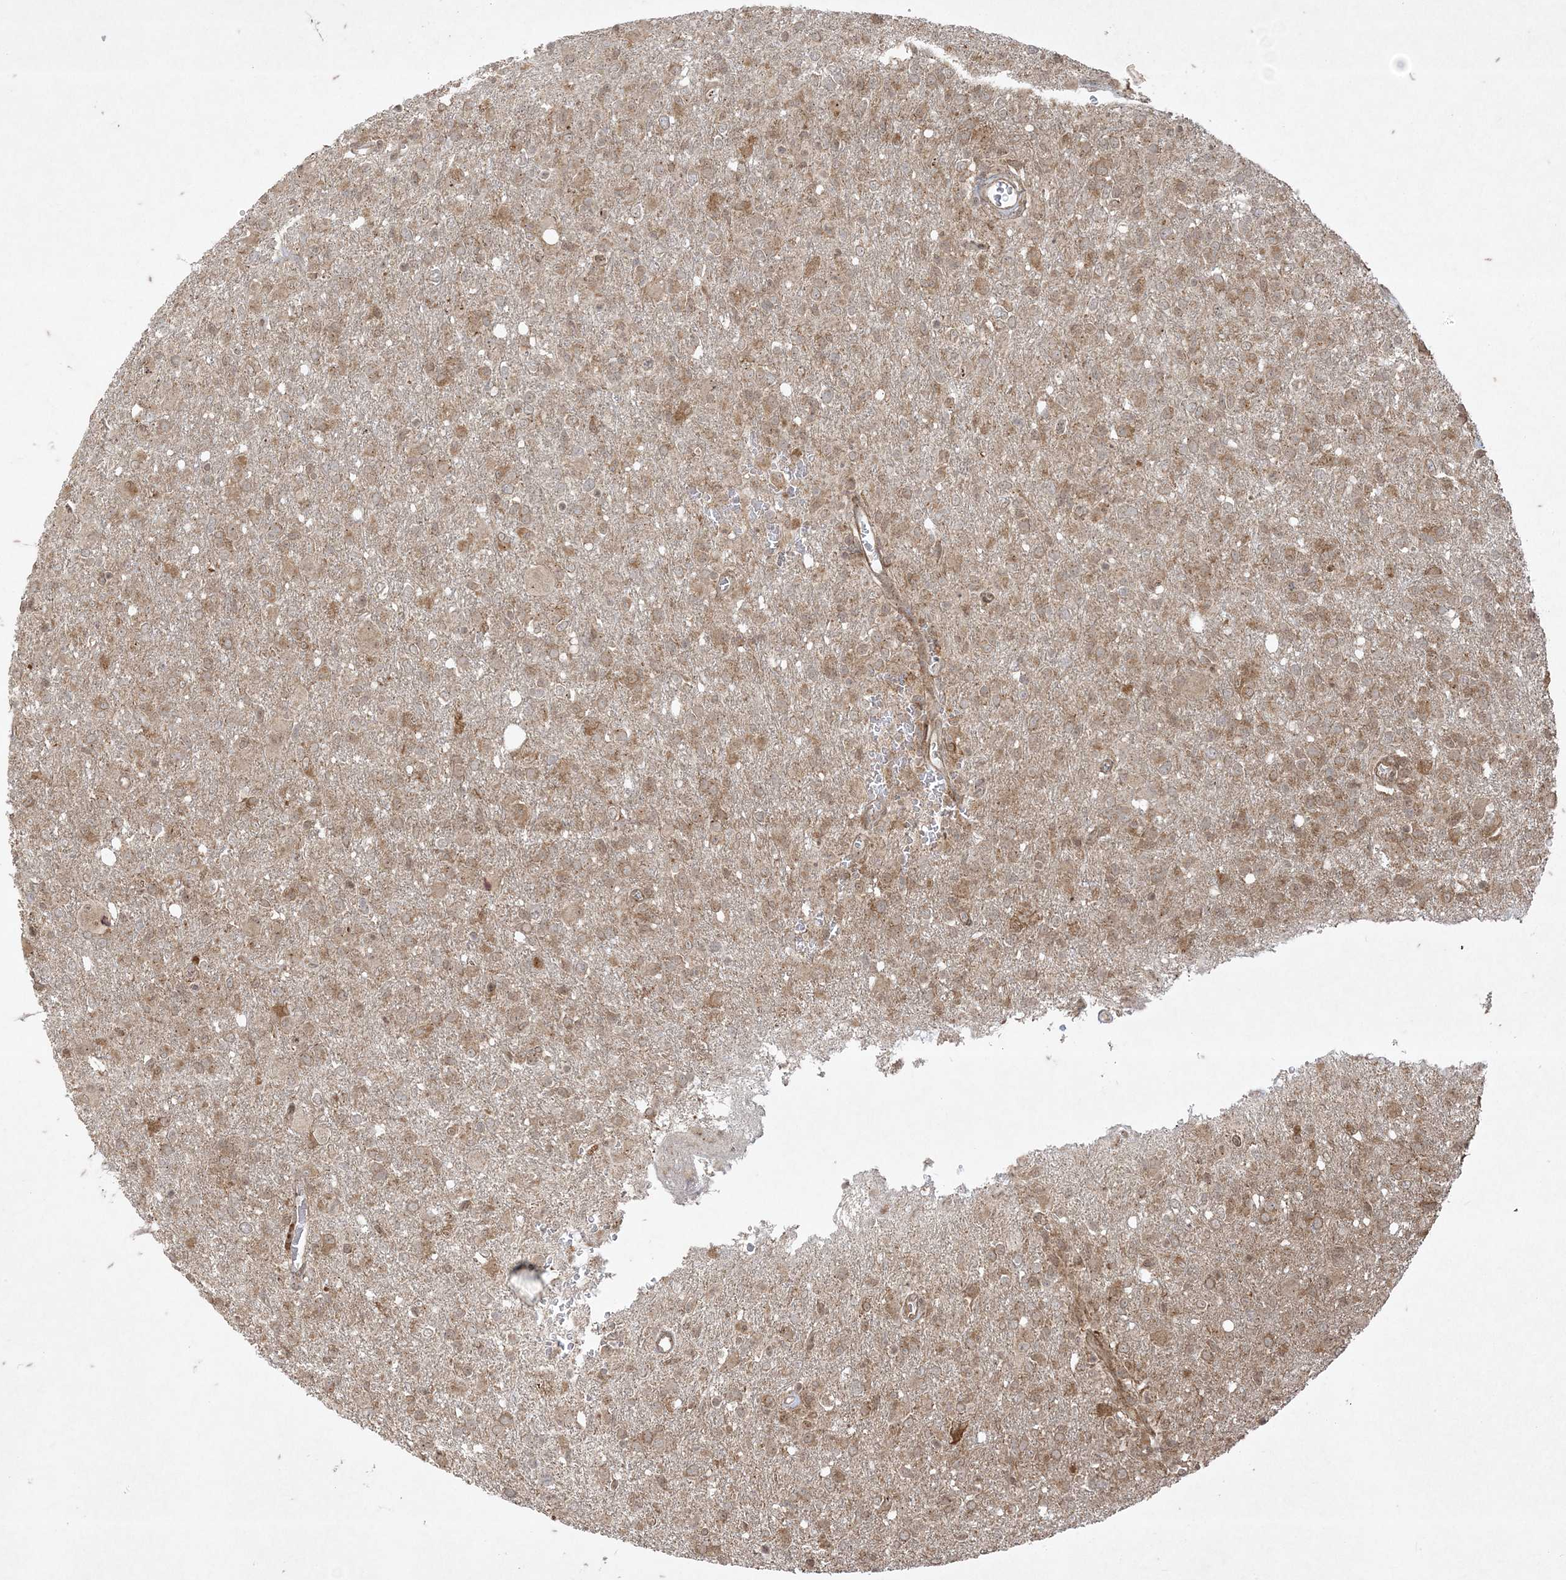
{"staining": {"intensity": "weak", "quantity": "<25%", "location": "cytoplasmic/membranous"}, "tissue": "glioma", "cell_type": "Tumor cells", "image_type": "cancer", "snomed": [{"axis": "morphology", "description": "Glioma, malignant, High grade"}, {"axis": "topography", "description": "Brain"}], "caption": "DAB (3,3'-diaminobenzidine) immunohistochemical staining of malignant glioma (high-grade) shows no significant positivity in tumor cells.", "gene": "RRAS", "patient": {"sex": "female", "age": 57}}